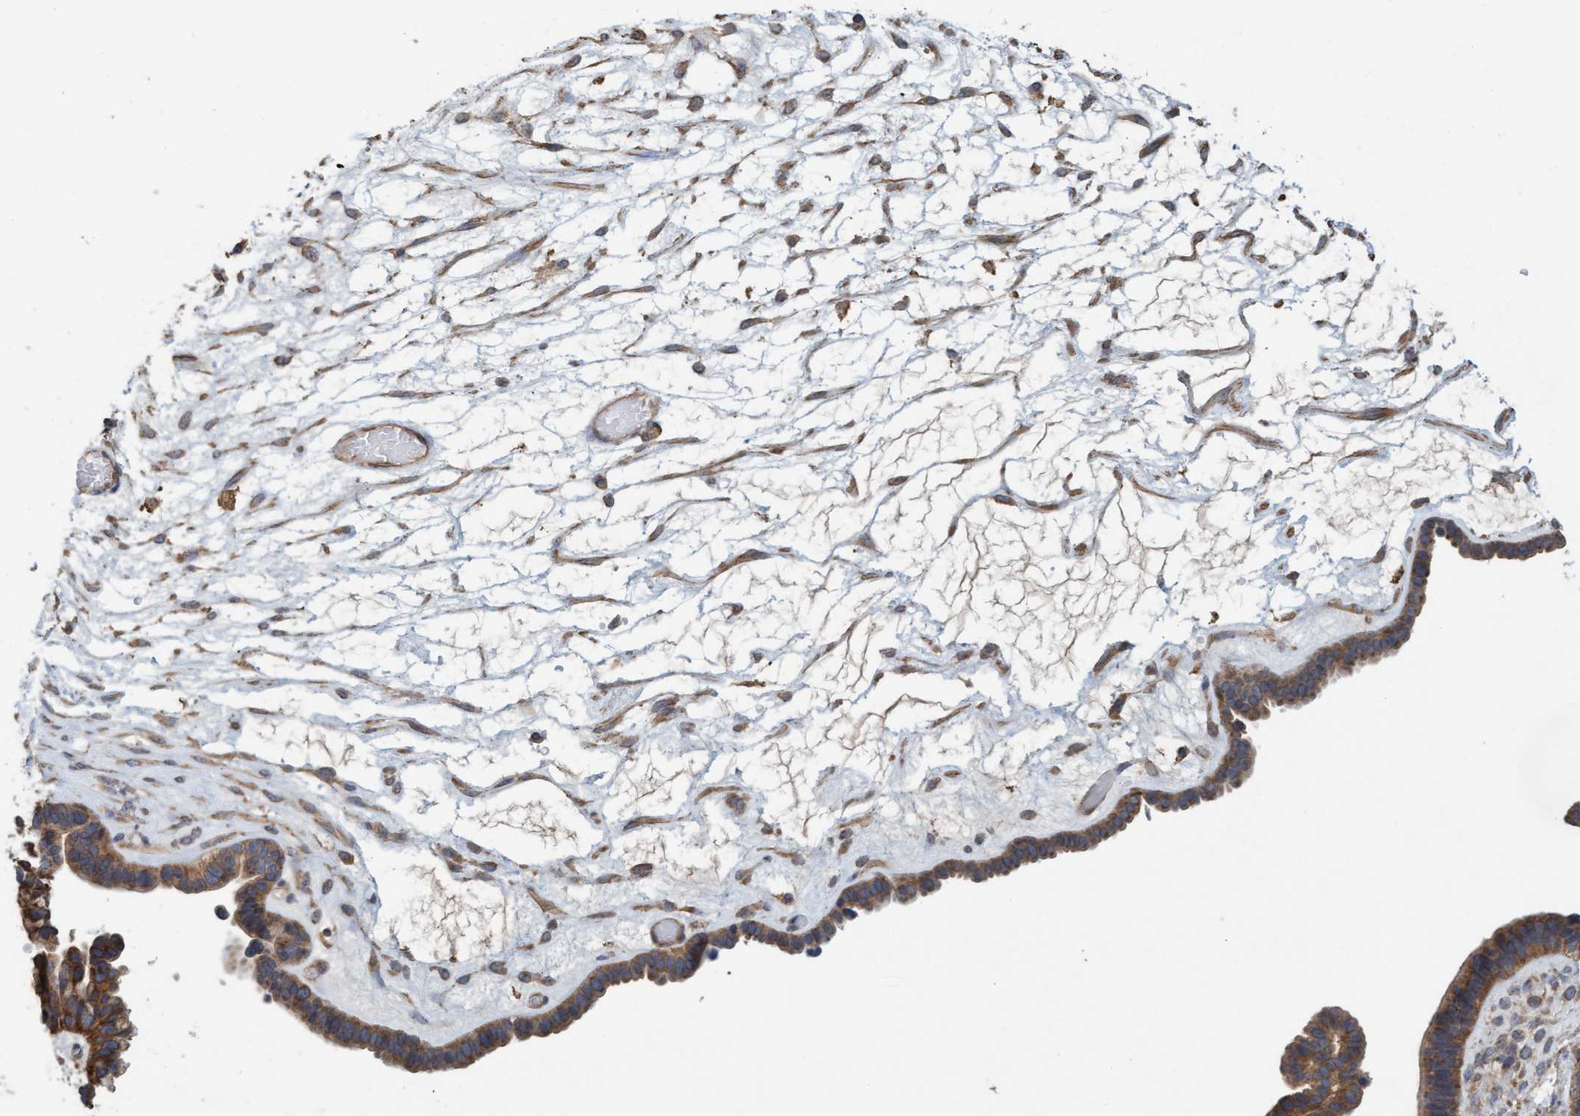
{"staining": {"intensity": "moderate", "quantity": ">75%", "location": "cytoplasmic/membranous"}, "tissue": "ovarian cancer", "cell_type": "Tumor cells", "image_type": "cancer", "snomed": [{"axis": "morphology", "description": "Cystadenocarcinoma, serous, NOS"}, {"axis": "topography", "description": "Ovary"}], "caption": "This image displays immunohistochemistry staining of human ovarian cancer, with medium moderate cytoplasmic/membranous expression in about >75% of tumor cells.", "gene": "FXR2", "patient": {"sex": "female", "age": 56}}